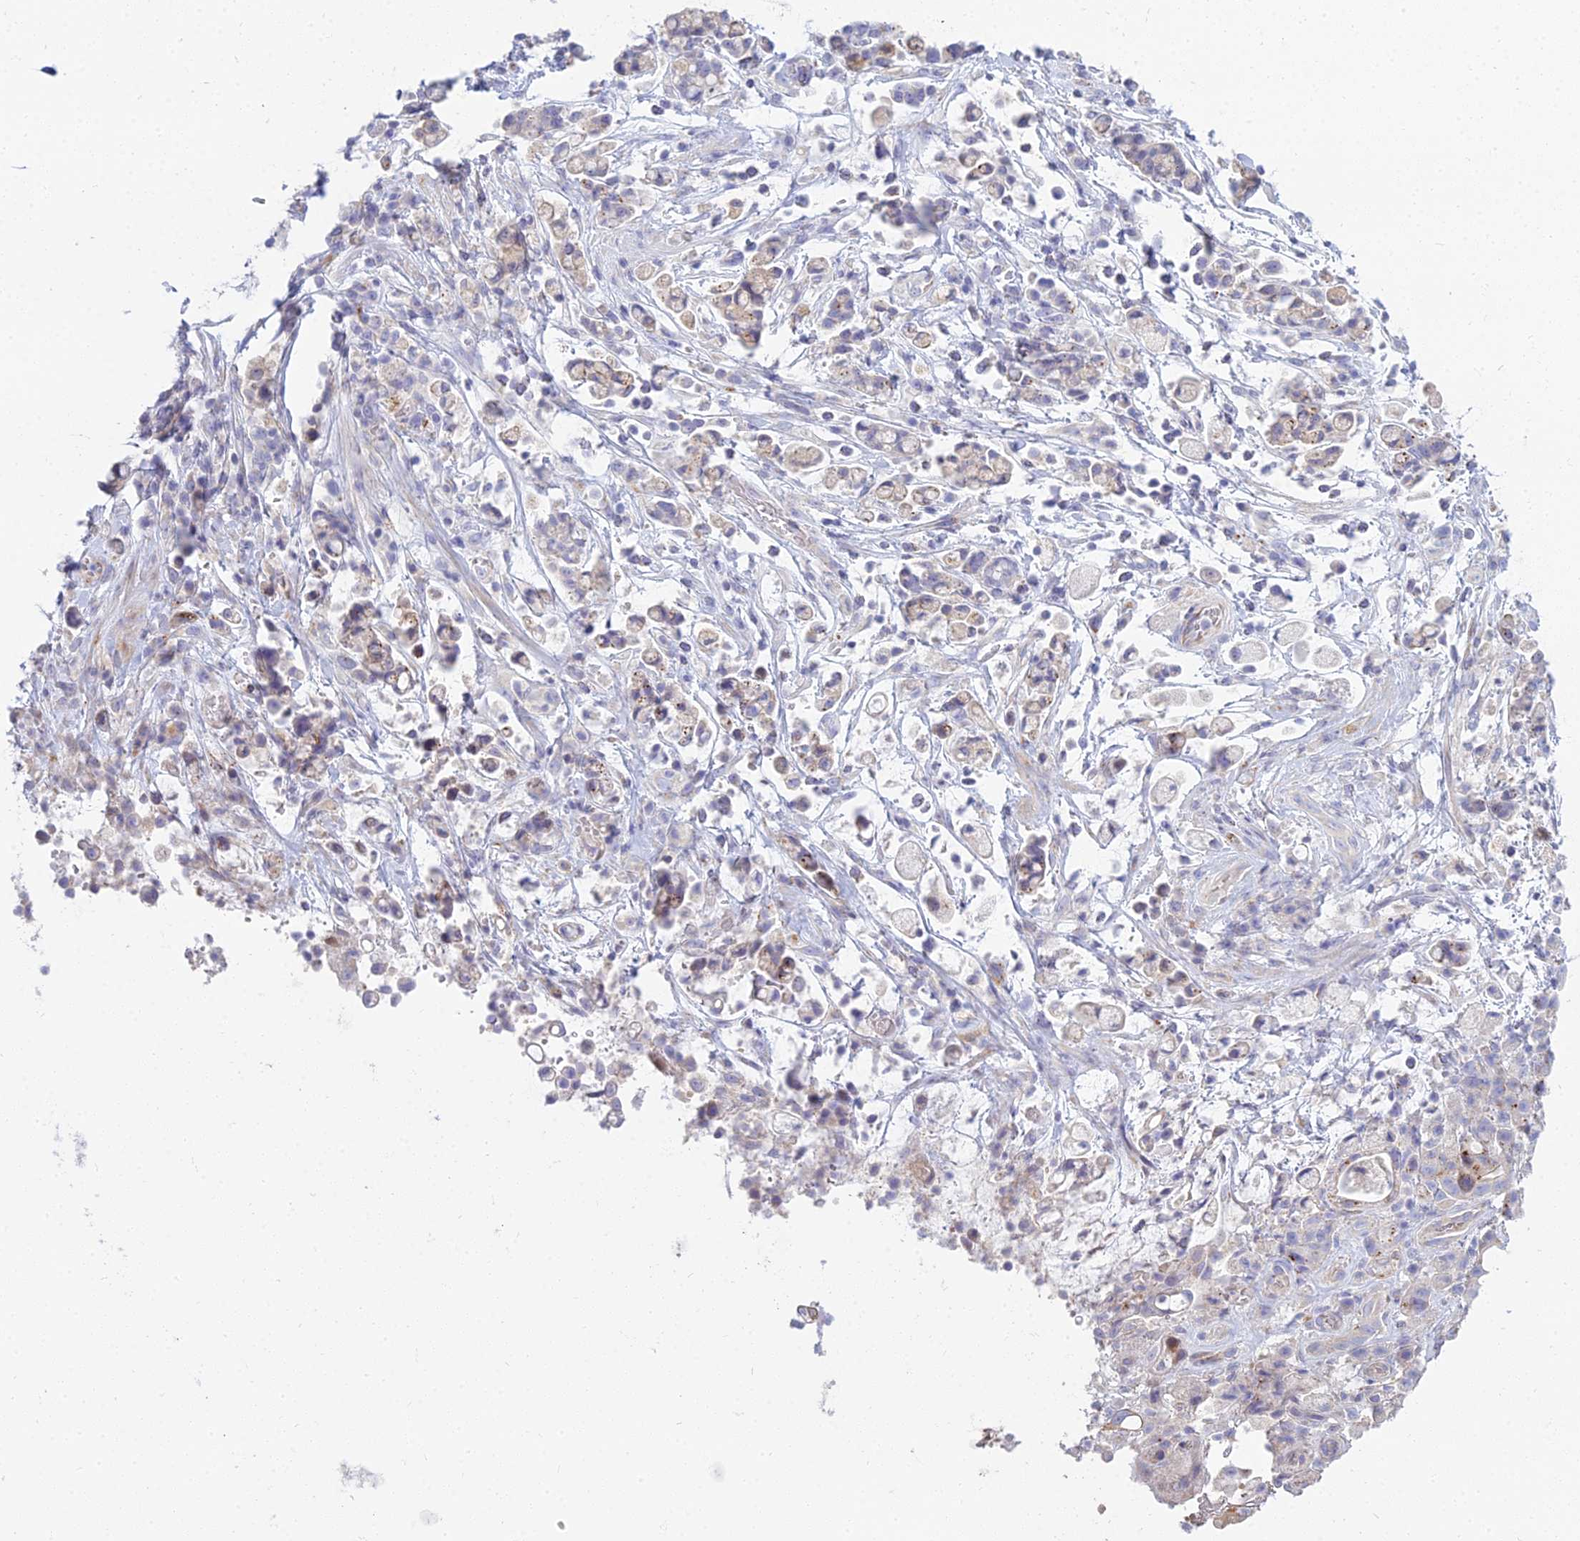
{"staining": {"intensity": "weak", "quantity": "<25%", "location": "cytoplasmic/membranous"}, "tissue": "stomach cancer", "cell_type": "Tumor cells", "image_type": "cancer", "snomed": [{"axis": "morphology", "description": "Adenocarcinoma, NOS"}, {"axis": "topography", "description": "Stomach"}], "caption": "High power microscopy micrograph of an immunohistochemistry (IHC) photomicrograph of stomach cancer (adenocarcinoma), revealing no significant expression in tumor cells. (Brightfield microscopy of DAB (3,3'-diaminobenzidine) immunohistochemistry (IHC) at high magnification).", "gene": "SMIM24", "patient": {"sex": "female", "age": 60}}